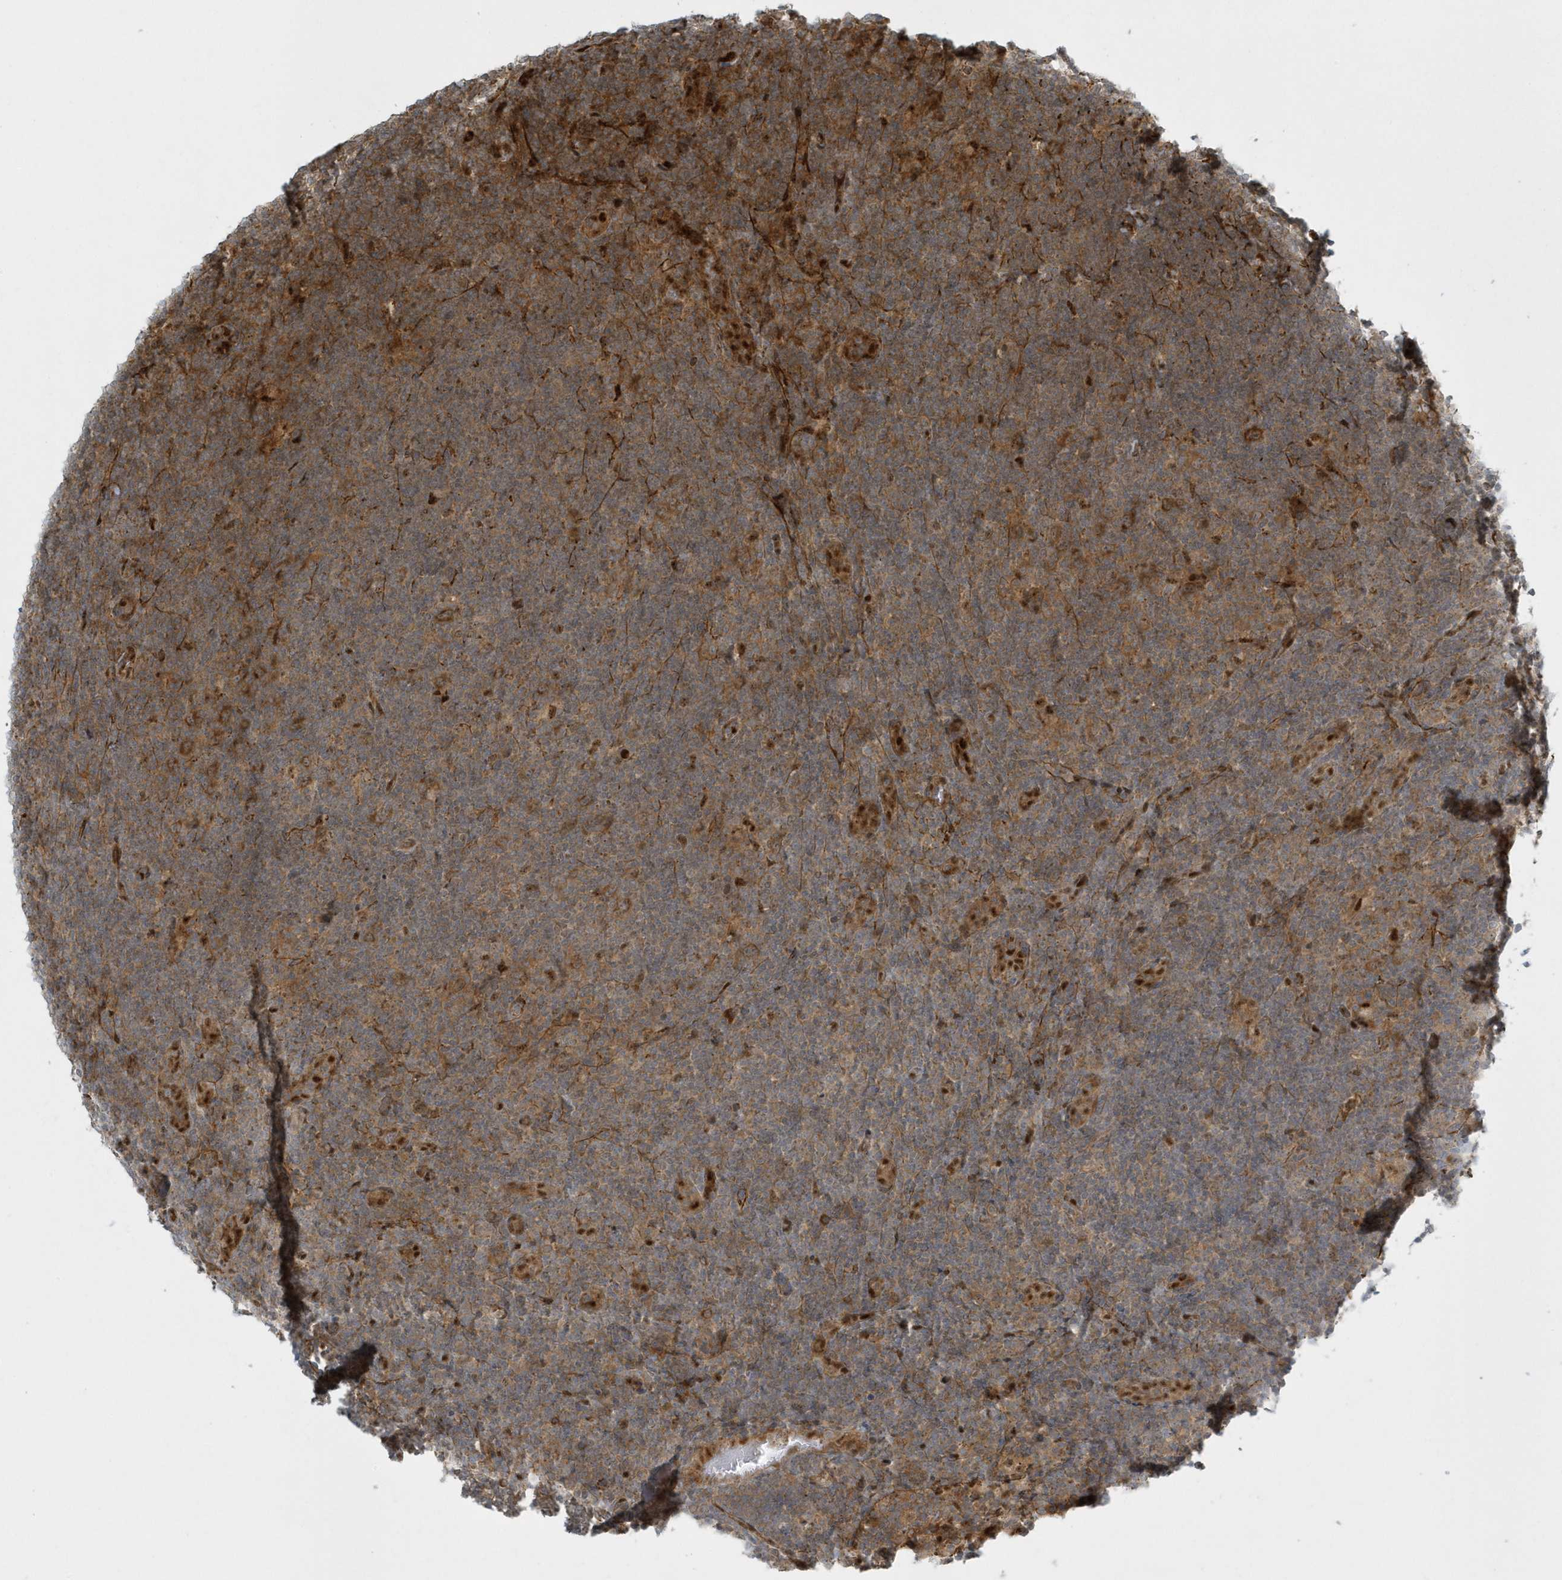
{"staining": {"intensity": "moderate", "quantity": ">75%", "location": "cytoplasmic/membranous"}, "tissue": "lymphoma", "cell_type": "Tumor cells", "image_type": "cancer", "snomed": [{"axis": "morphology", "description": "Hodgkin's disease, NOS"}, {"axis": "topography", "description": "Lymph node"}], "caption": "The image shows a brown stain indicating the presence of a protein in the cytoplasmic/membranous of tumor cells in lymphoma. (brown staining indicates protein expression, while blue staining denotes nuclei).", "gene": "MASP2", "patient": {"sex": "female", "age": 57}}